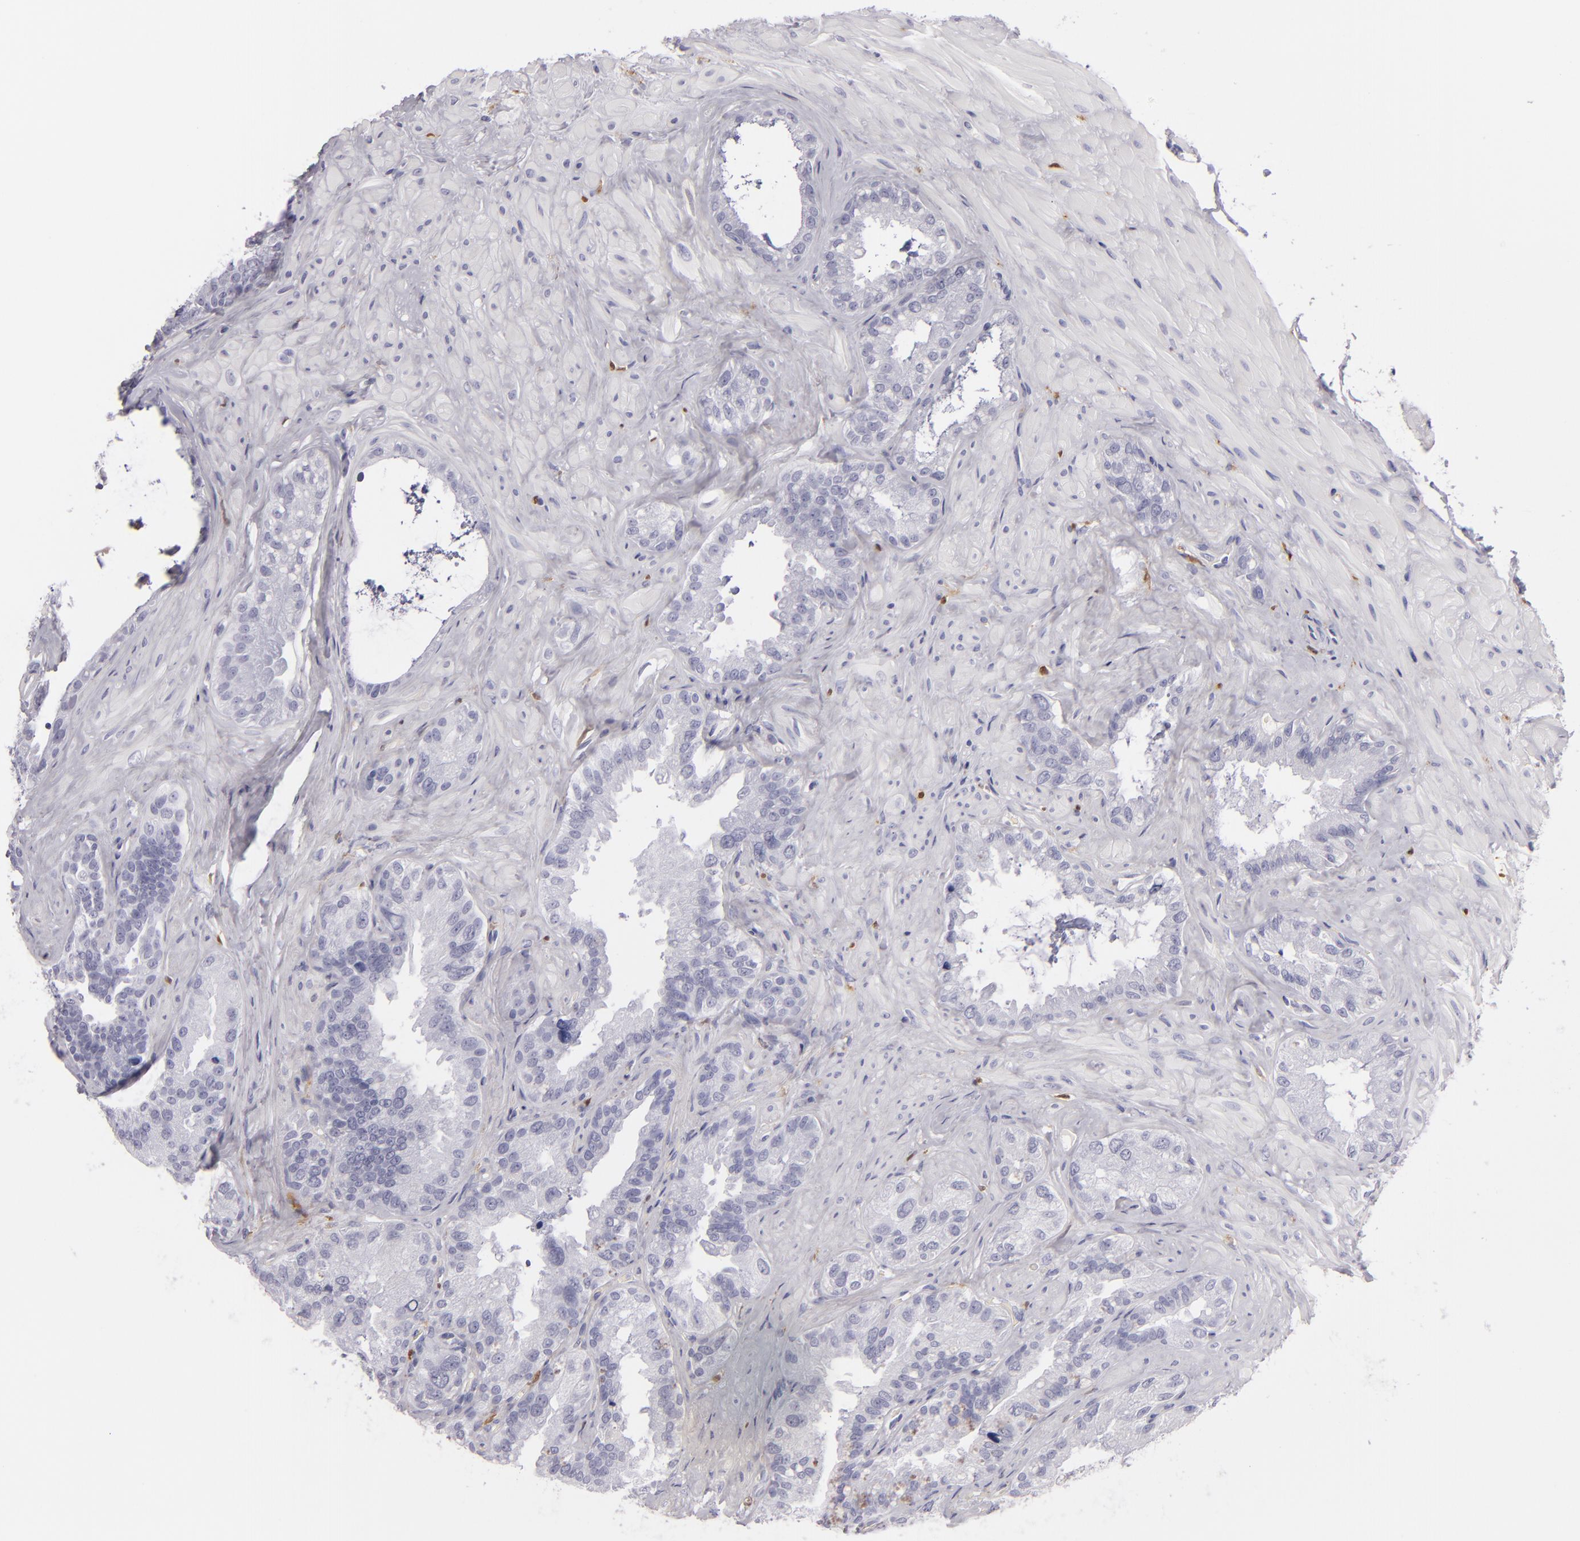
{"staining": {"intensity": "negative", "quantity": "none", "location": "none"}, "tissue": "seminal vesicle", "cell_type": "Glandular cells", "image_type": "normal", "snomed": [{"axis": "morphology", "description": "Normal tissue, NOS"}, {"axis": "topography", "description": "Seminal veicle"}], "caption": "A histopathology image of human seminal vesicle is negative for staining in glandular cells. (IHC, brightfield microscopy, high magnification).", "gene": "F13A1", "patient": {"sex": "male", "age": 63}}